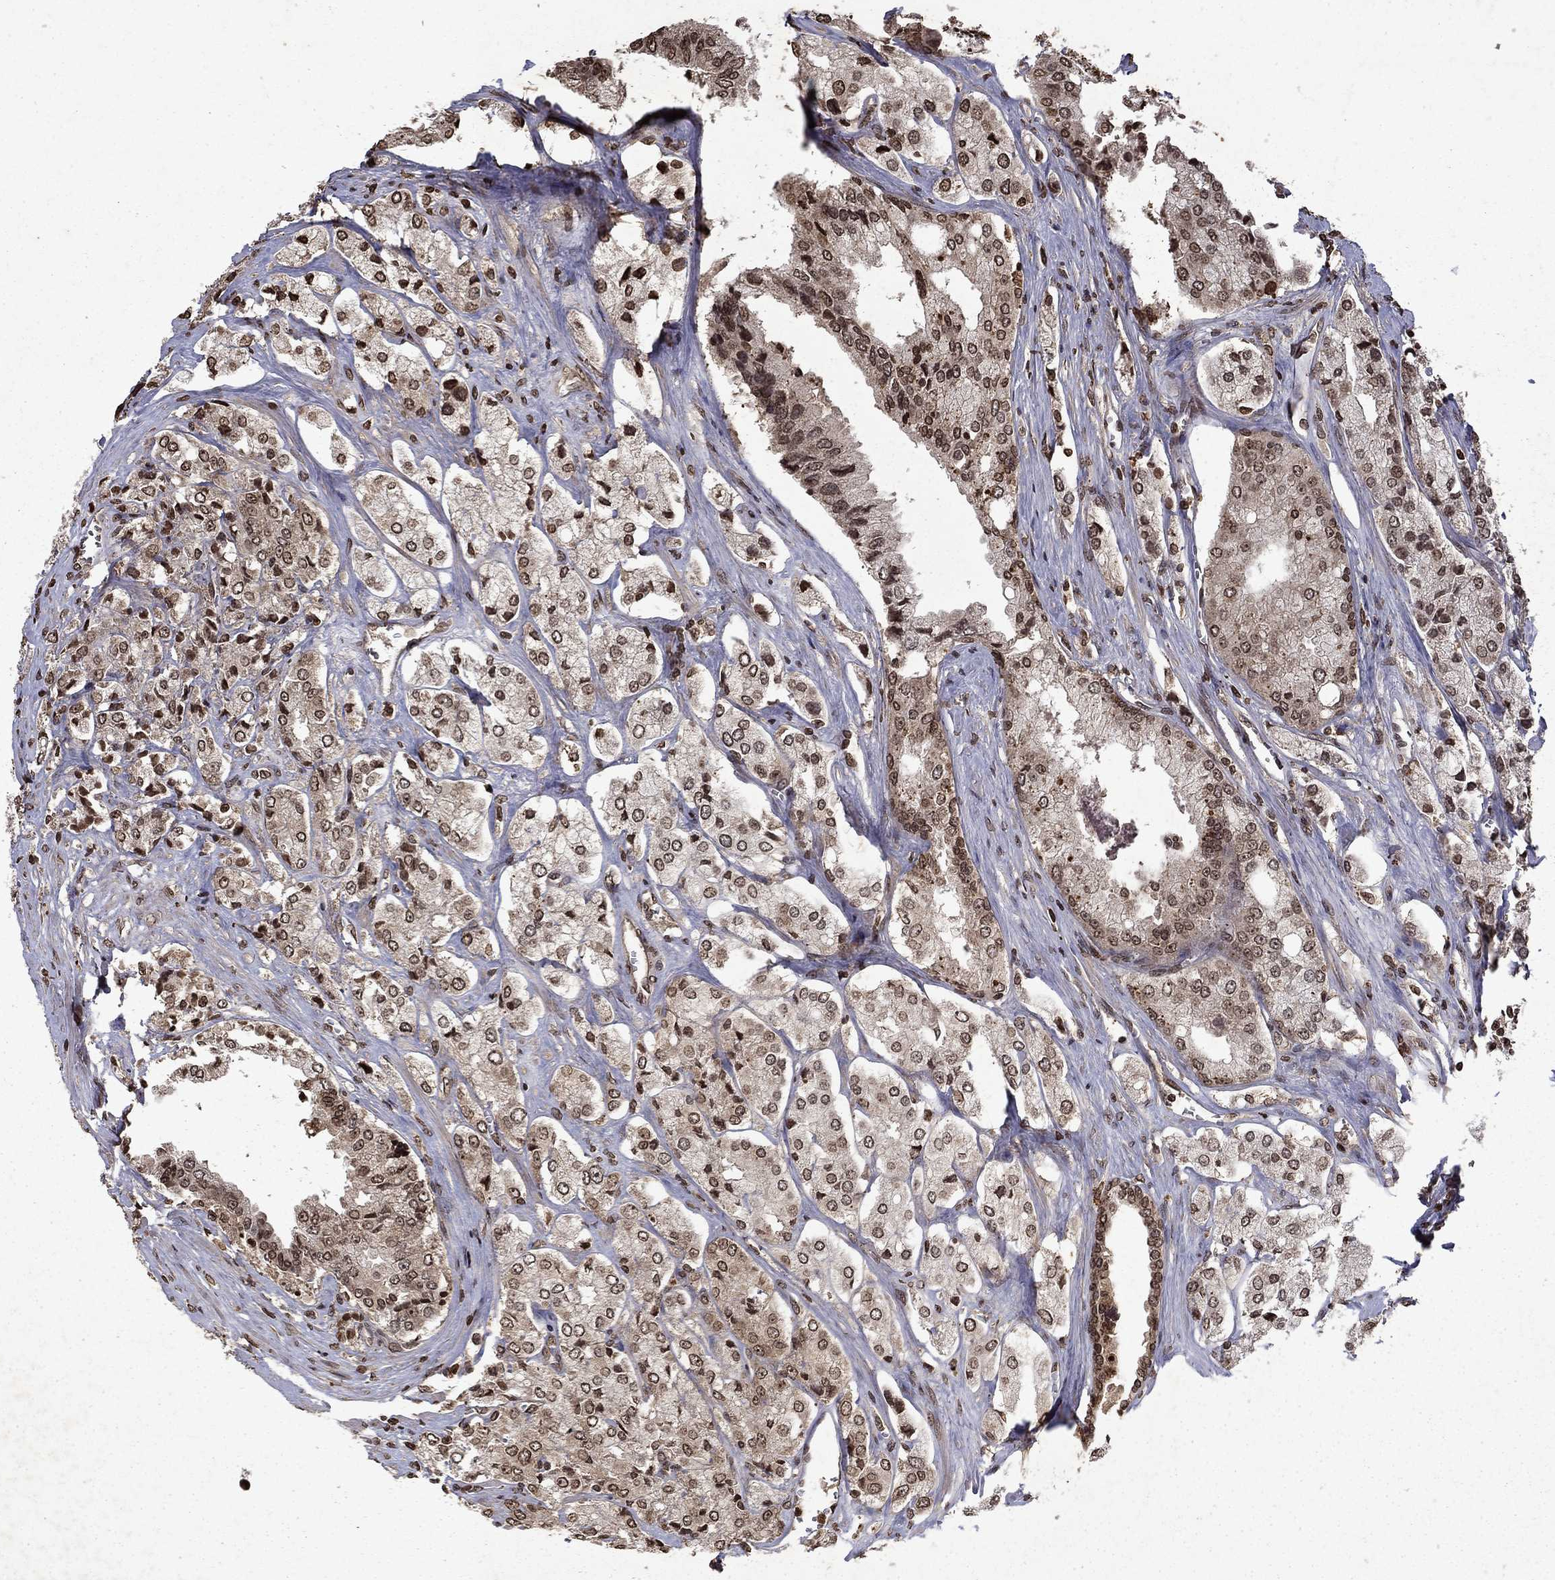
{"staining": {"intensity": "moderate", "quantity": "25%-75%", "location": "nuclear"}, "tissue": "prostate cancer", "cell_type": "Tumor cells", "image_type": "cancer", "snomed": [{"axis": "morphology", "description": "Adenocarcinoma, NOS"}, {"axis": "topography", "description": "Prostate and seminal vesicle, NOS"}, {"axis": "topography", "description": "Prostate"}], "caption": "Immunohistochemistry (IHC) of human prostate cancer (adenocarcinoma) displays medium levels of moderate nuclear expression in about 25%-75% of tumor cells.", "gene": "PIN4", "patient": {"sex": "male", "age": 67}}